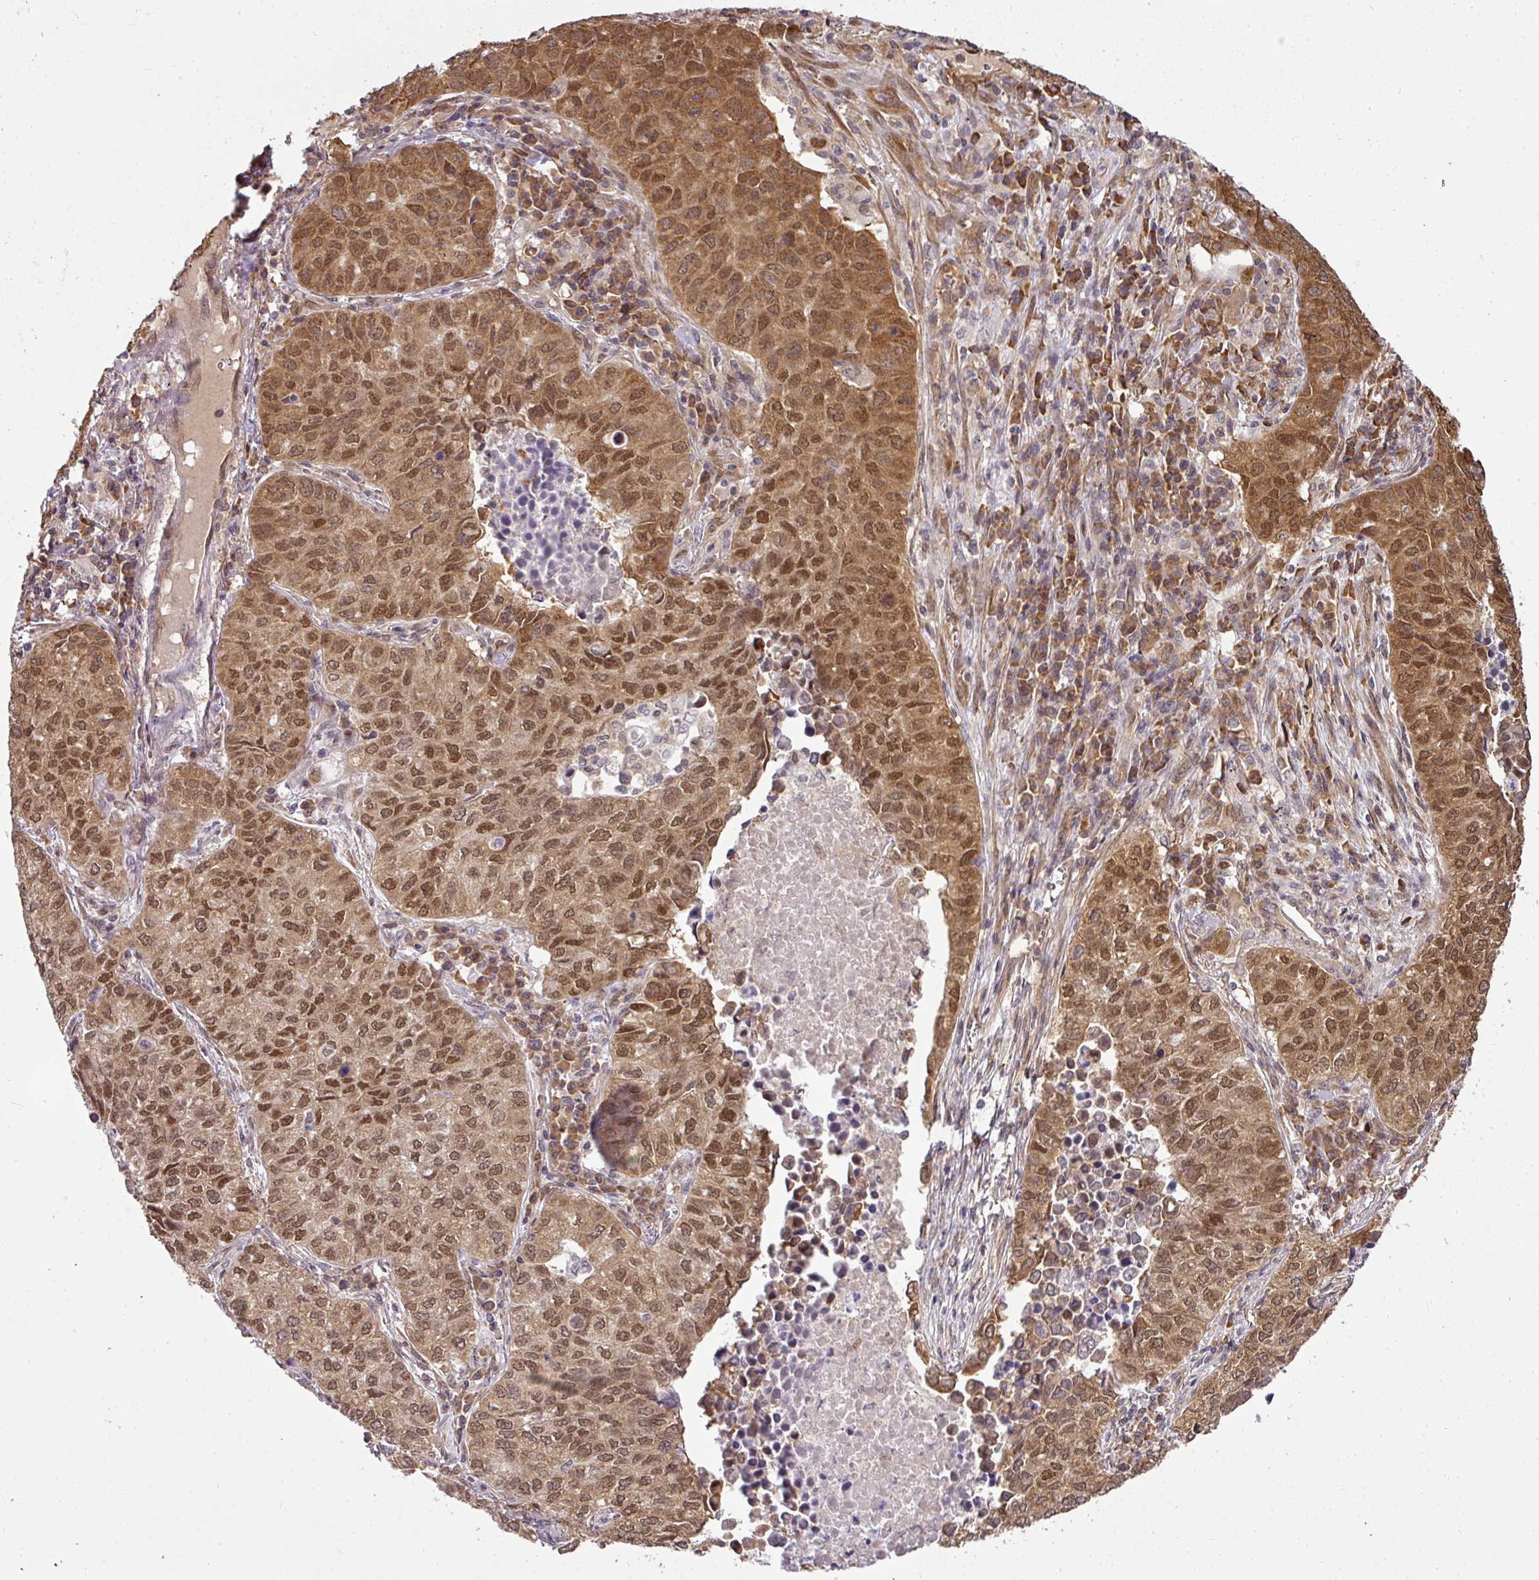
{"staining": {"intensity": "moderate", "quantity": ">75%", "location": "cytoplasmic/membranous,nuclear"}, "tissue": "lung cancer", "cell_type": "Tumor cells", "image_type": "cancer", "snomed": [{"axis": "morphology", "description": "Adenocarcinoma, NOS"}, {"axis": "topography", "description": "Lung"}], "caption": "The immunohistochemical stain labels moderate cytoplasmic/membranous and nuclear positivity in tumor cells of lung cancer (adenocarcinoma) tissue.", "gene": "RBM4B", "patient": {"sex": "female", "age": 50}}